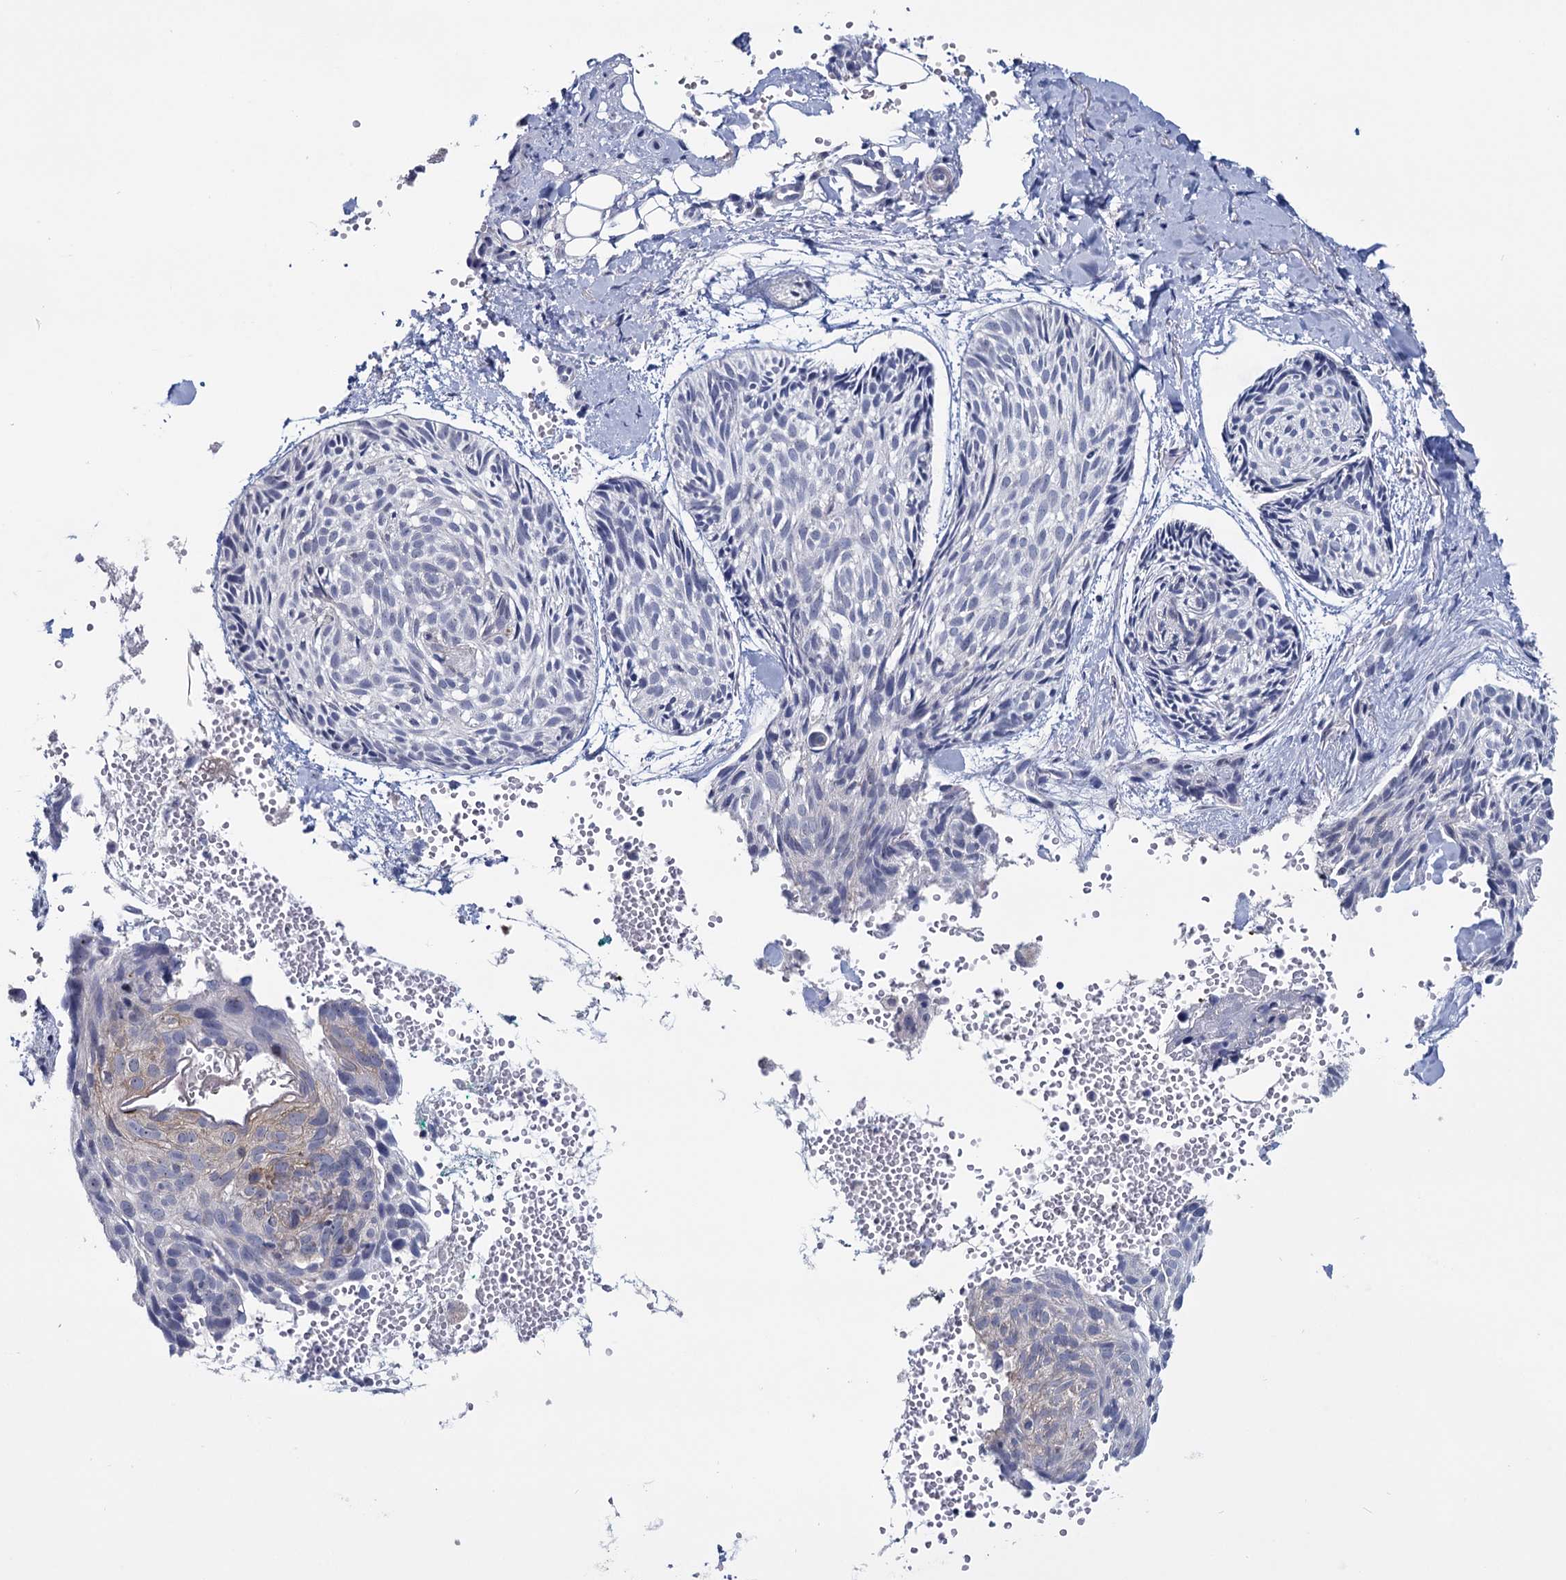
{"staining": {"intensity": "negative", "quantity": "none", "location": "none"}, "tissue": "skin cancer", "cell_type": "Tumor cells", "image_type": "cancer", "snomed": [{"axis": "morphology", "description": "Normal tissue, NOS"}, {"axis": "morphology", "description": "Basal cell carcinoma"}, {"axis": "topography", "description": "Skin"}], "caption": "Tumor cells show no significant positivity in skin cancer (basal cell carcinoma).", "gene": "SFN", "patient": {"sex": "male", "age": 66}}